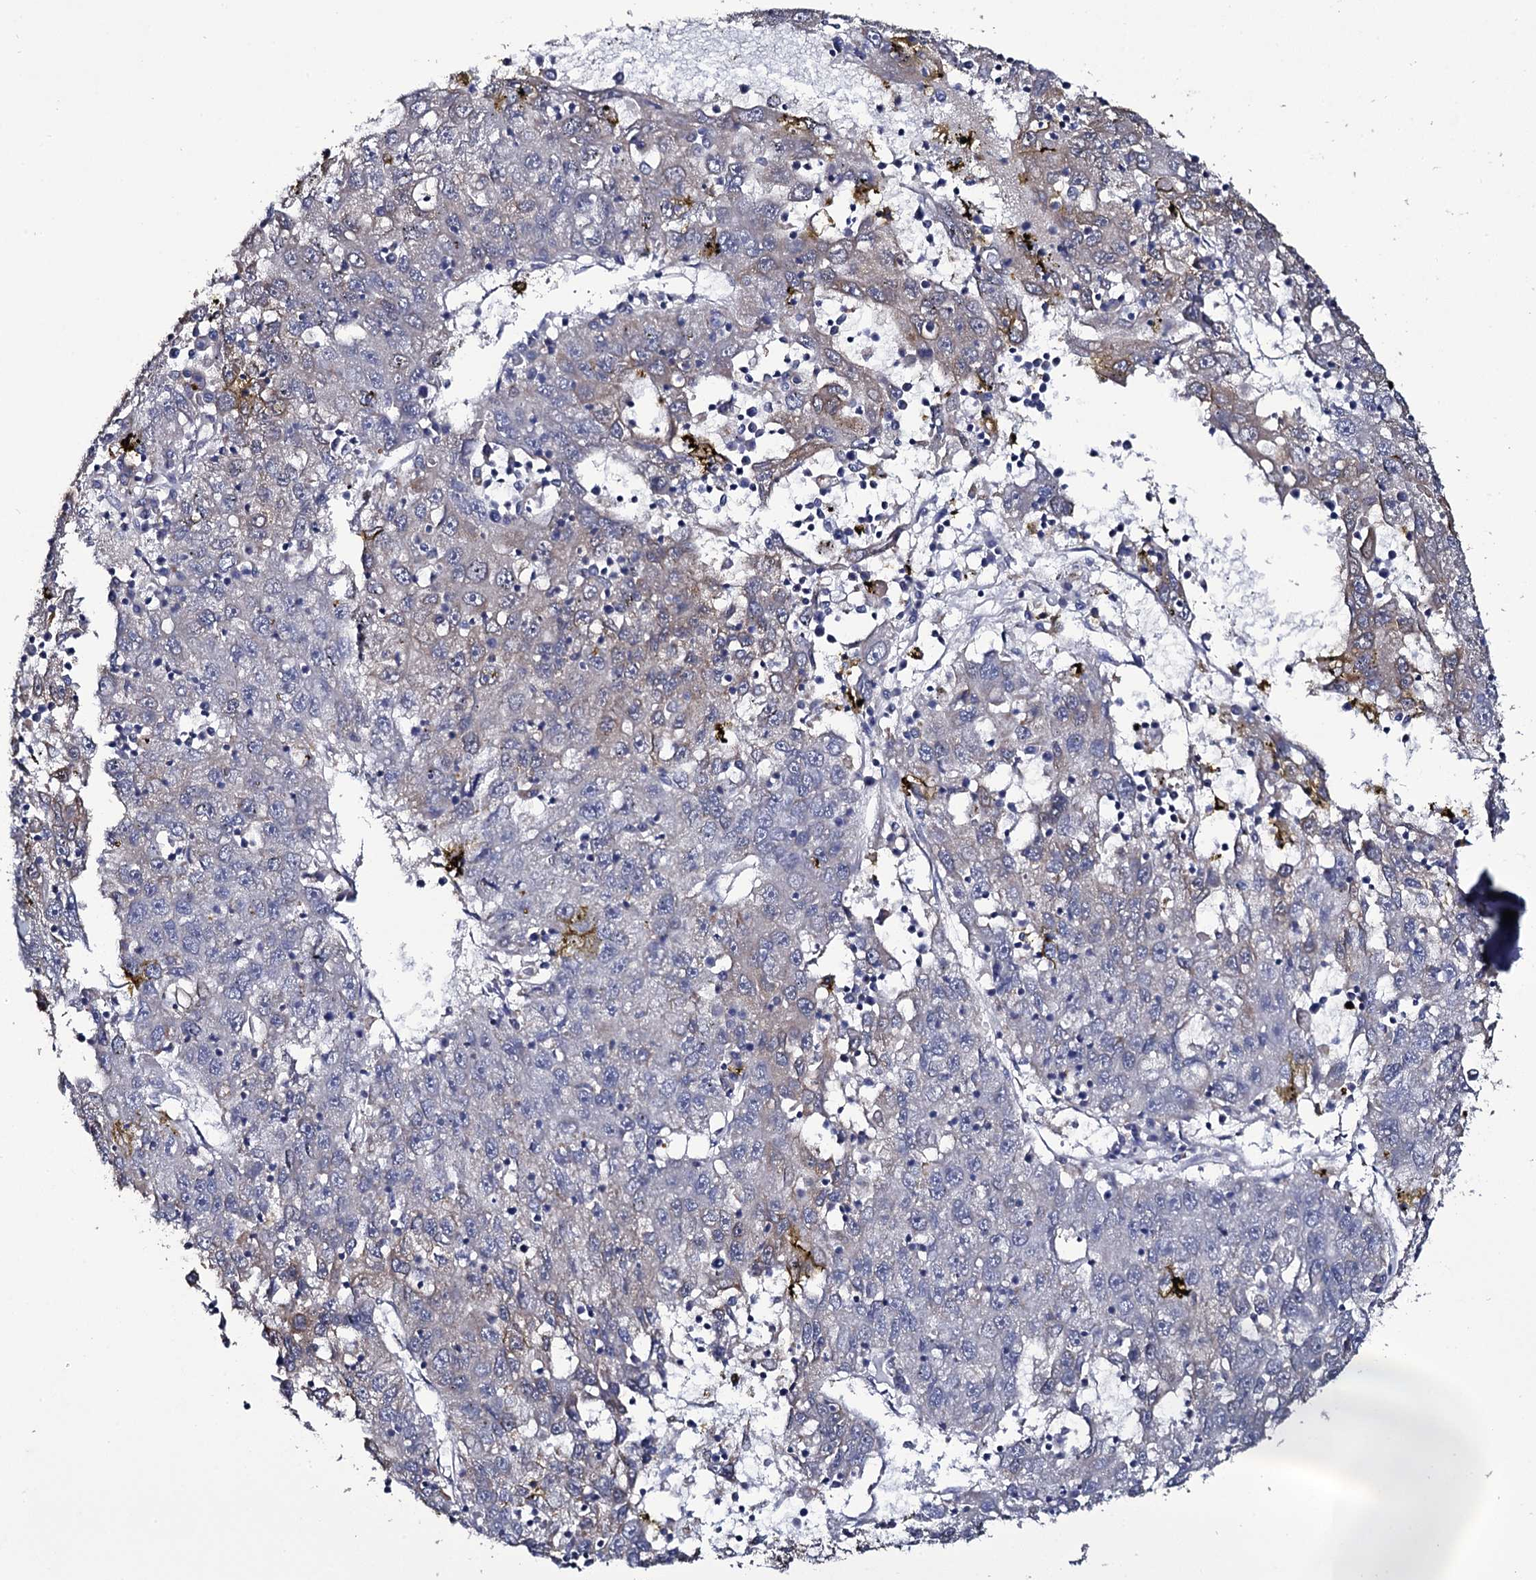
{"staining": {"intensity": "weak", "quantity": "<25%", "location": "cytoplasmic/membranous"}, "tissue": "liver cancer", "cell_type": "Tumor cells", "image_type": "cancer", "snomed": [{"axis": "morphology", "description": "Carcinoma, Hepatocellular, NOS"}, {"axis": "topography", "description": "Liver"}], "caption": "Image shows no protein expression in tumor cells of liver hepatocellular carcinoma tissue.", "gene": "CRYL1", "patient": {"sex": "male", "age": 49}}